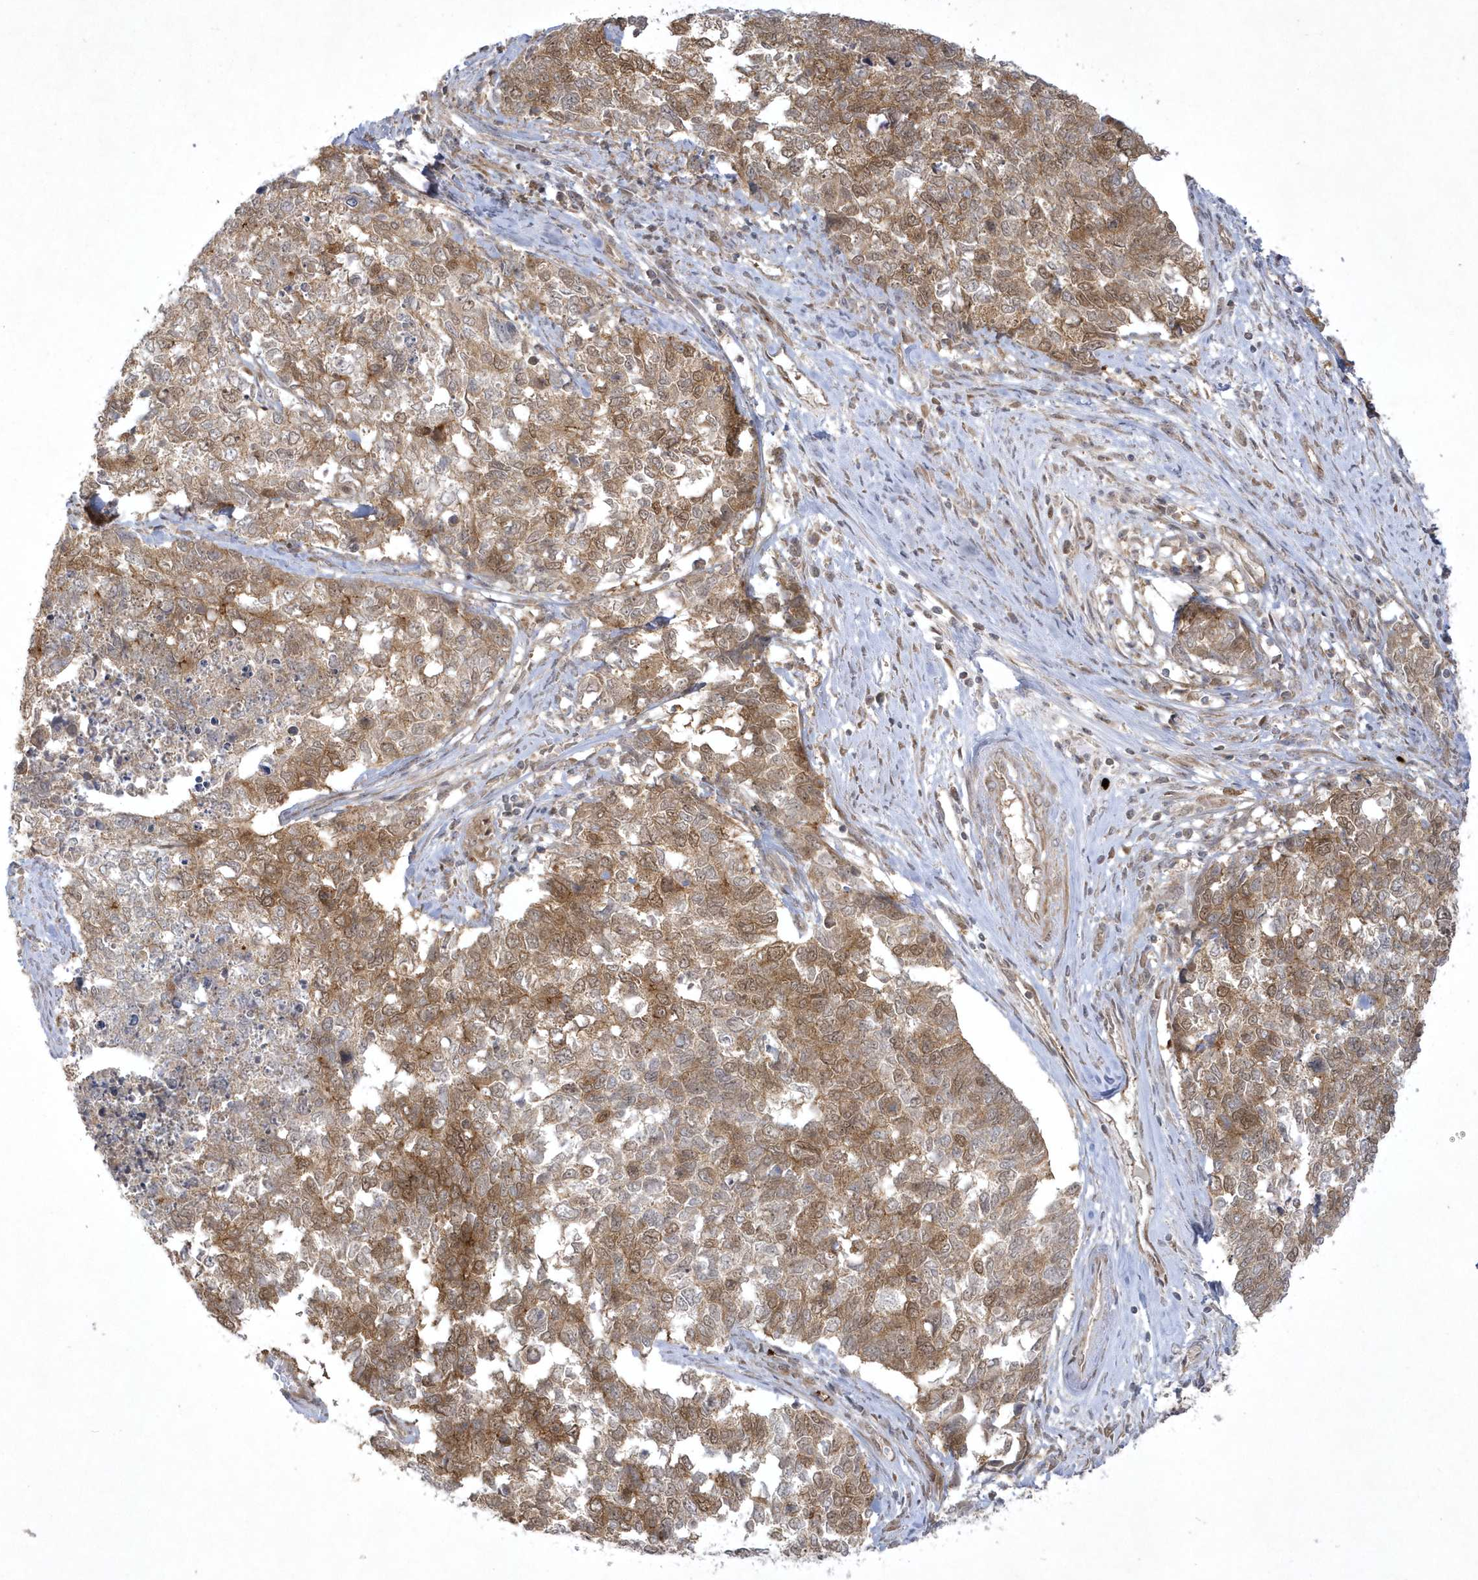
{"staining": {"intensity": "moderate", "quantity": ">75%", "location": "cytoplasmic/membranous,nuclear"}, "tissue": "cervical cancer", "cell_type": "Tumor cells", "image_type": "cancer", "snomed": [{"axis": "morphology", "description": "Squamous cell carcinoma, NOS"}, {"axis": "topography", "description": "Cervix"}], "caption": "An immunohistochemistry image of neoplastic tissue is shown. Protein staining in brown labels moderate cytoplasmic/membranous and nuclear positivity in cervical cancer (squamous cell carcinoma) within tumor cells.", "gene": "NAF1", "patient": {"sex": "female", "age": 63}}